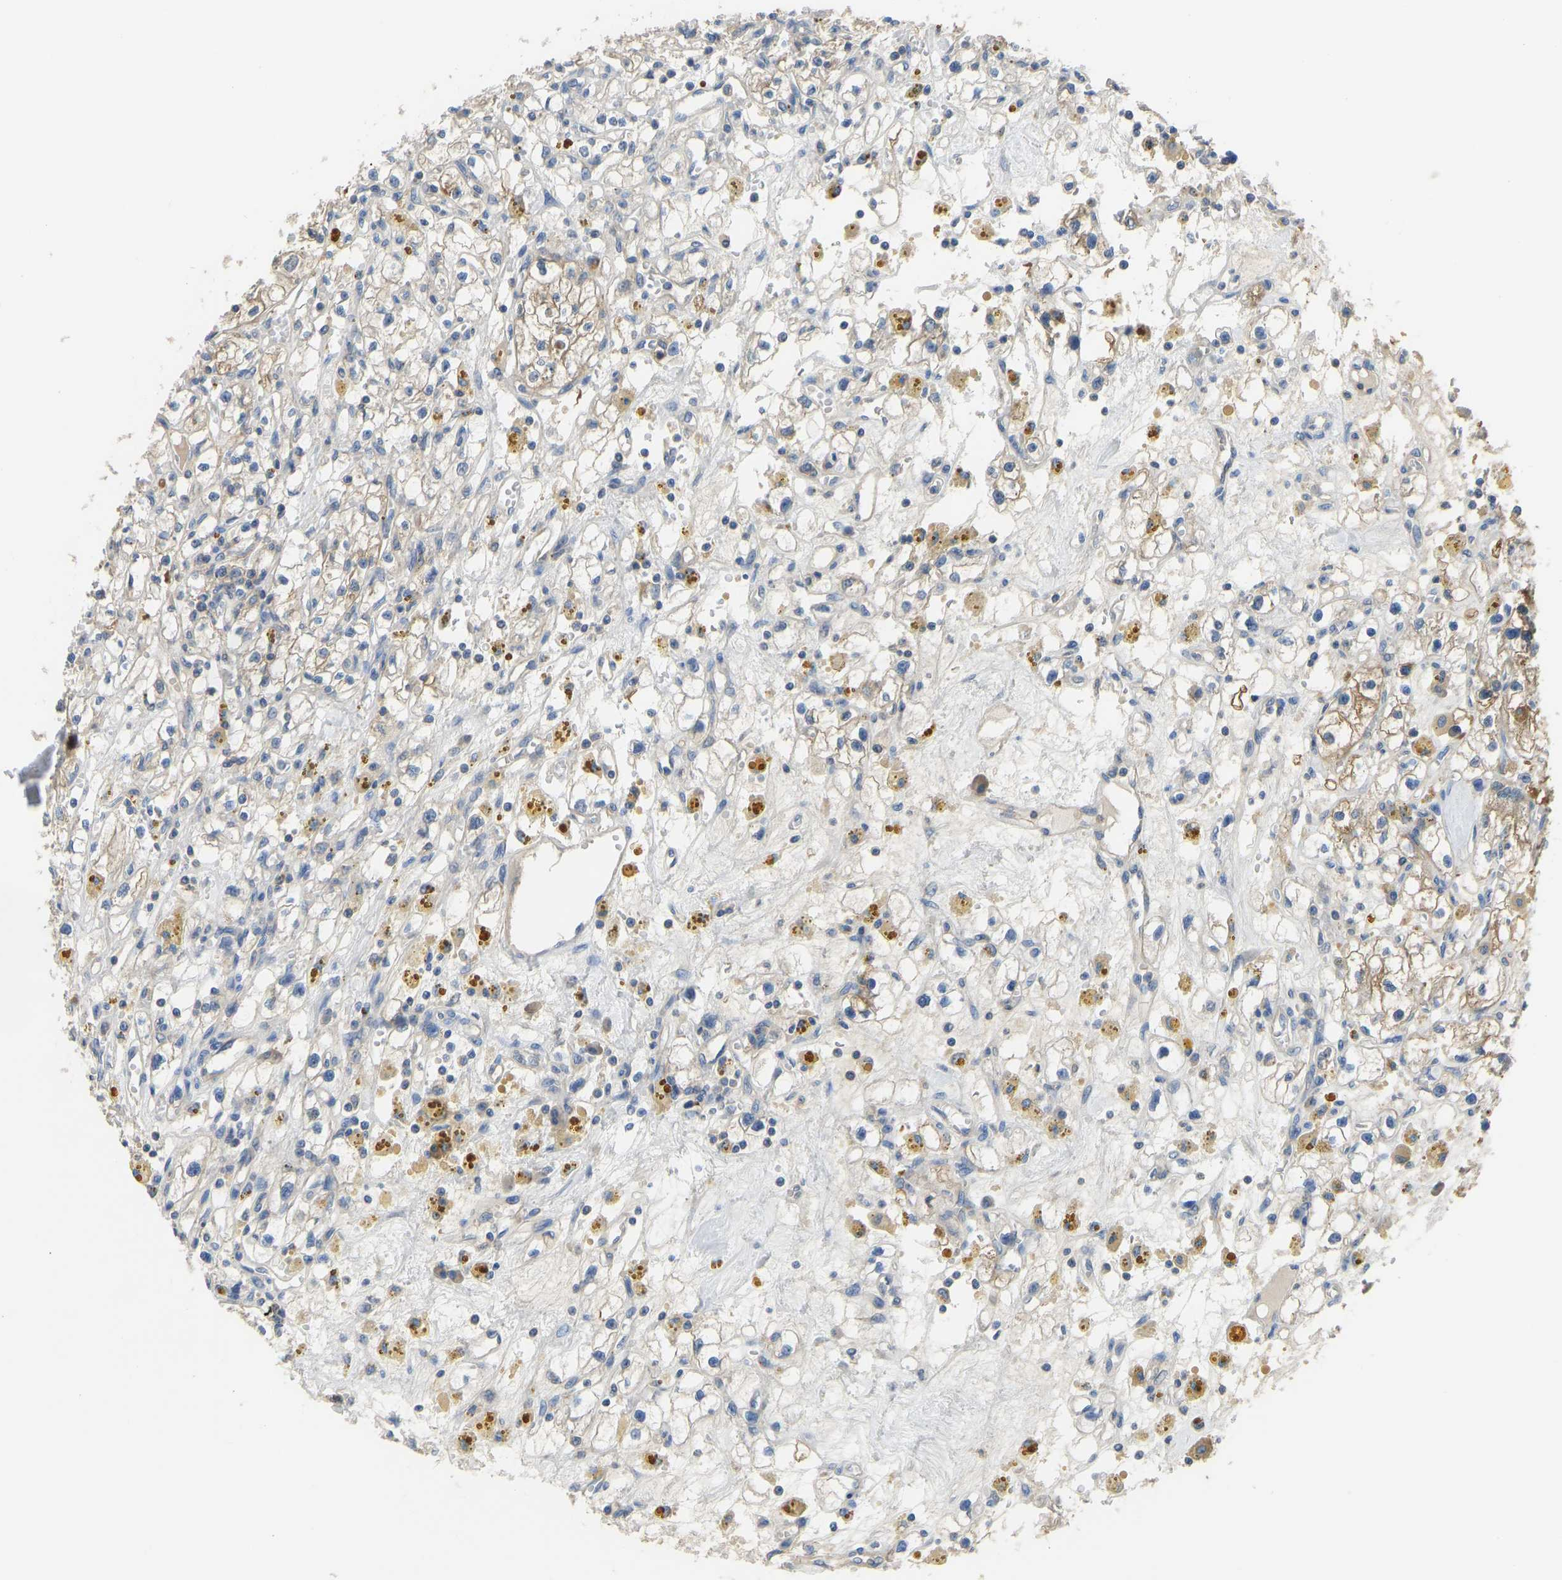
{"staining": {"intensity": "weak", "quantity": "<25%", "location": "cytoplasmic/membranous"}, "tissue": "renal cancer", "cell_type": "Tumor cells", "image_type": "cancer", "snomed": [{"axis": "morphology", "description": "Adenocarcinoma, NOS"}, {"axis": "topography", "description": "Kidney"}], "caption": "The histopathology image shows no significant expression in tumor cells of renal cancer.", "gene": "PPP3CA", "patient": {"sex": "male", "age": 56}}